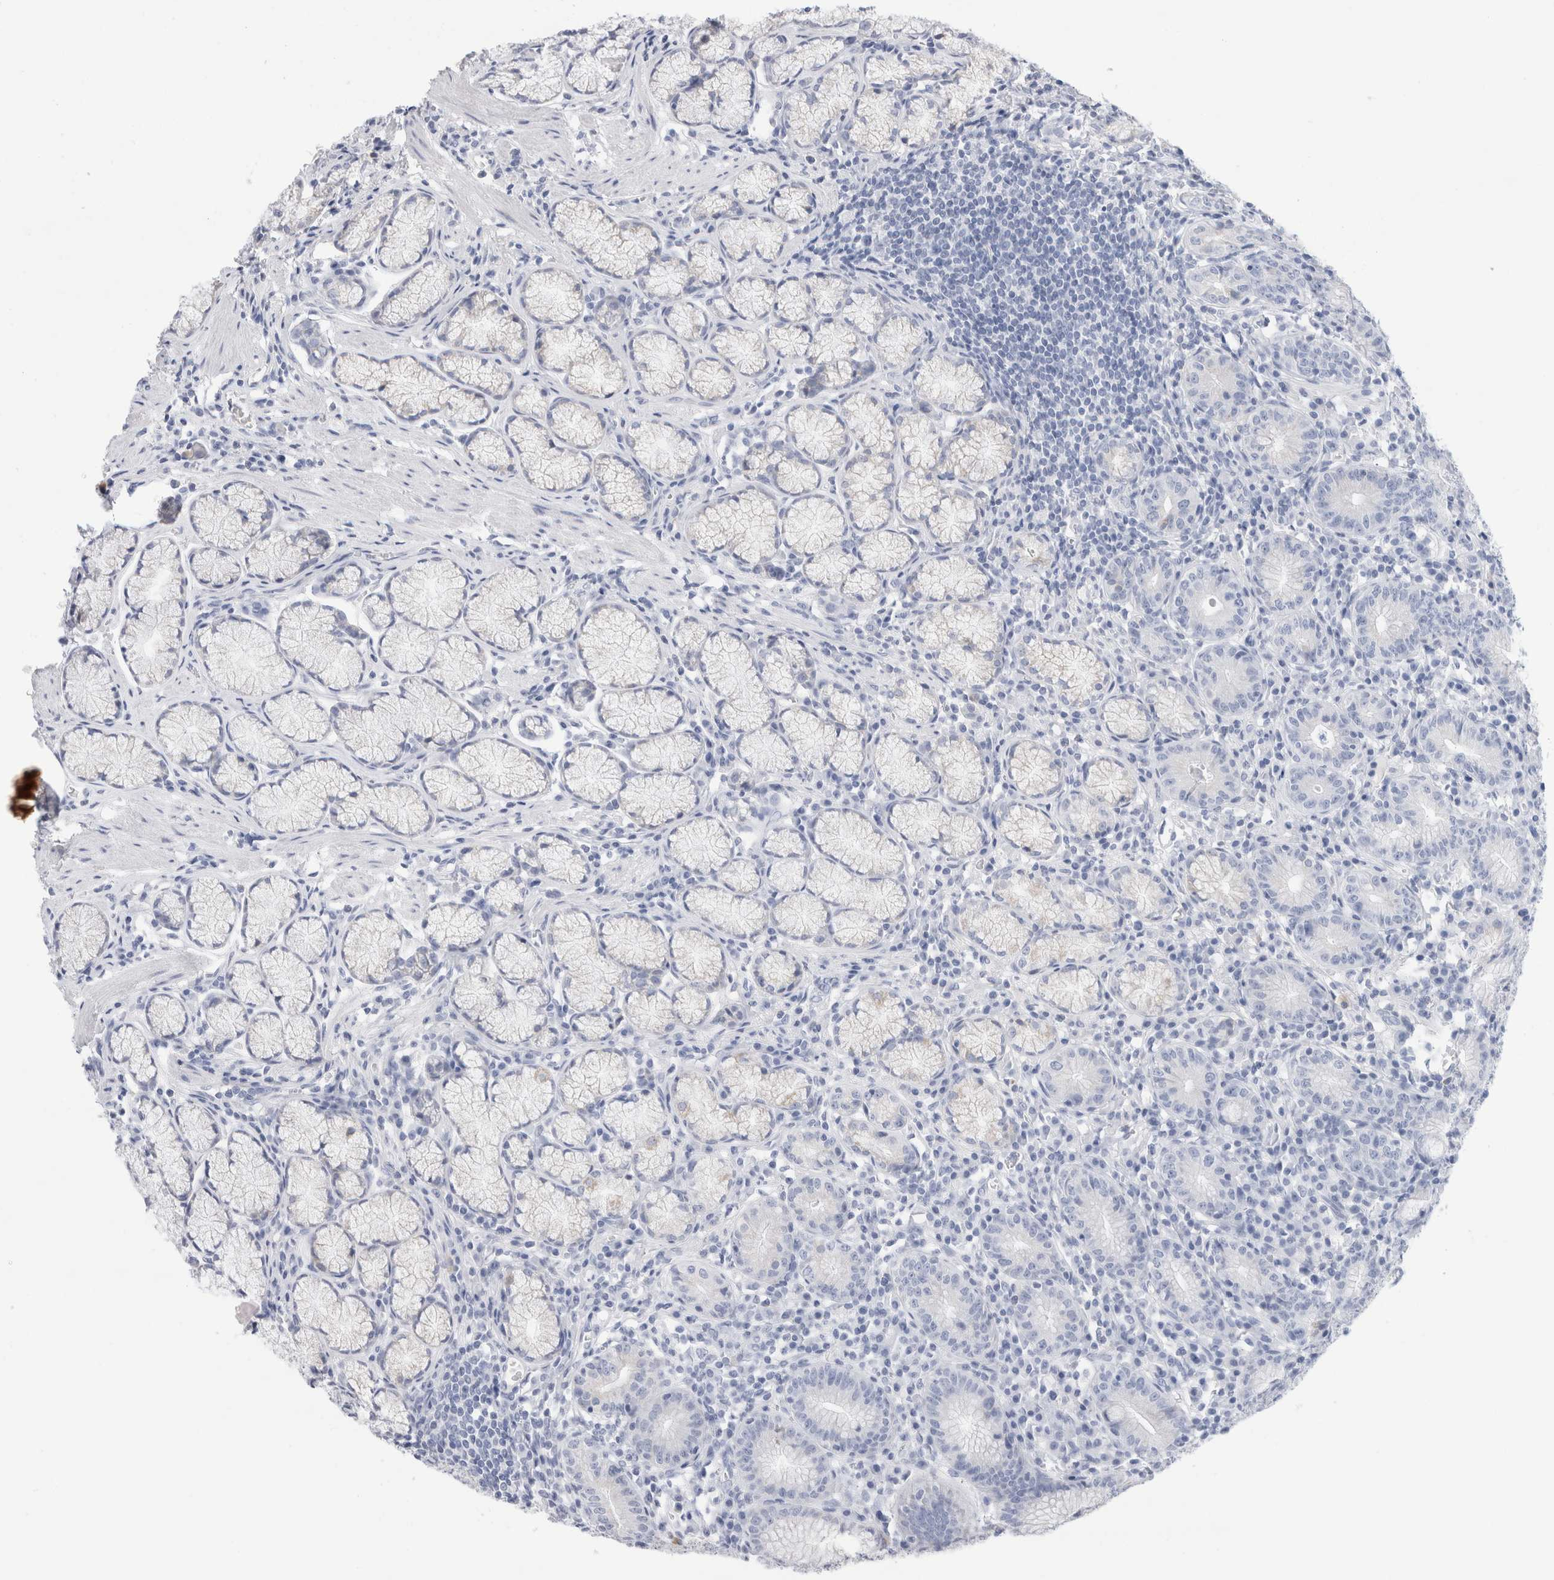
{"staining": {"intensity": "moderate", "quantity": "25%-75%", "location": "cytoplasmic/membranous"}, "tissue": "stomach", "cell_type": "Glandular cells", "image_type": "normal", "snomed": [{"axis": "morphology", "description": "Normal tissue, NOS"}, {"axis": "topography", "description": "Stomach"}], "caption": "IHC of unremarkable human stomach exhibits medium levels of moderate cytoplasmic/membranous staining in approximately 25%-75% of glandular cells. The staining was performed using DAB (3,3'-diaminobenzidine), with brown indicating positive protein expression. Nuclei are stained blue with hematoxylin.", "gene": "ECHDC2", "patient": {"sex": "male", "age": 55}}